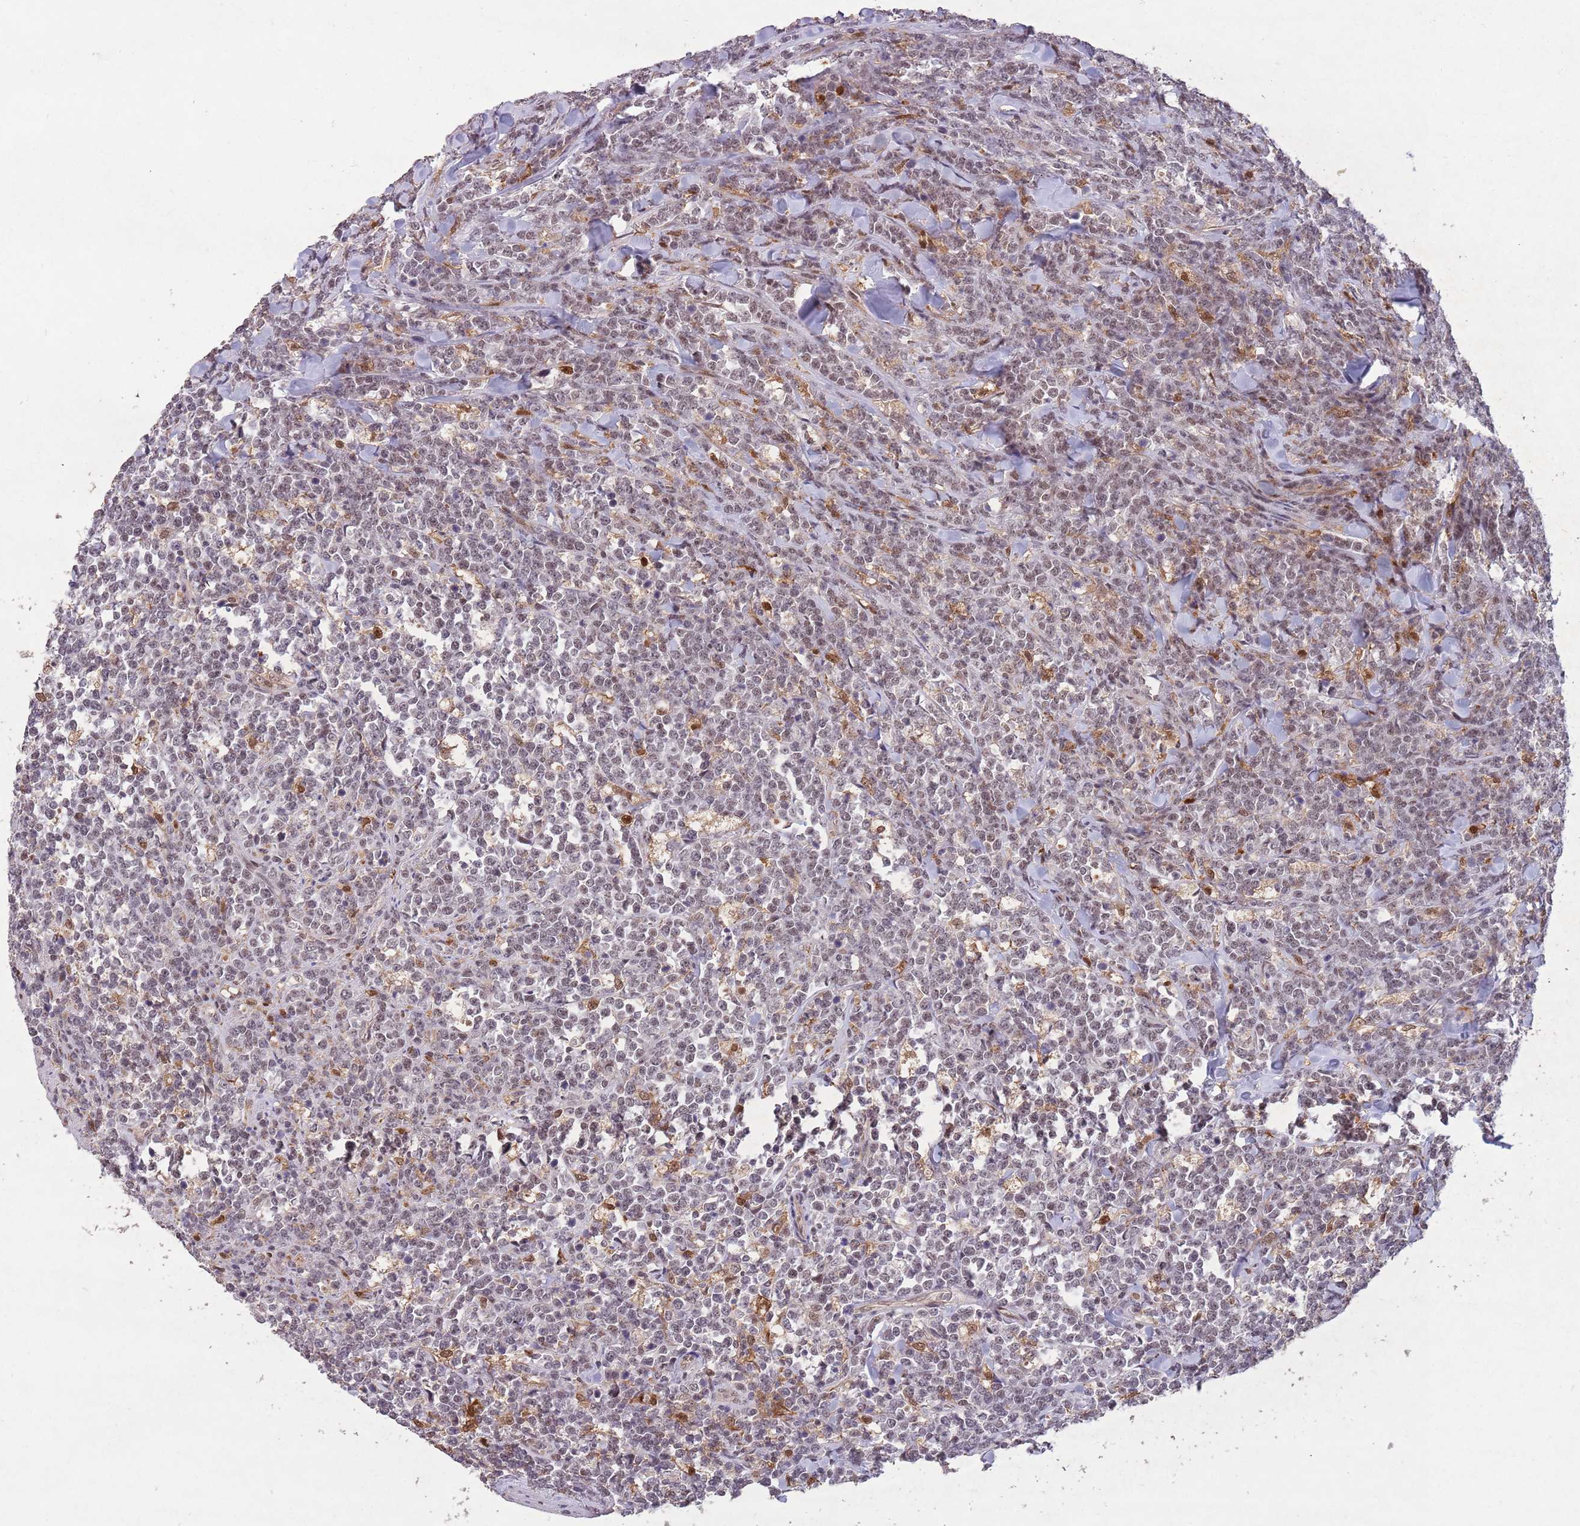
{"staining": {"intensity": "negative", "quantity": "none", "location": "none"}, "tissue": "lymphoma", "cell_type": "Tumor cells", "image_type": "cancer", "snomed": [{"axis": "morphology", "description": "Malignant lymphoma, non-Hodgkin's type, High grade"}, {"axis": "topography", "description": "Small intestine"}], "caption": "Immunohistochemical staining of lymphoma displays no significant expression in tumor cells.", "gene": "ZNF639", "patient": {"sex": "male", "age": 8}}